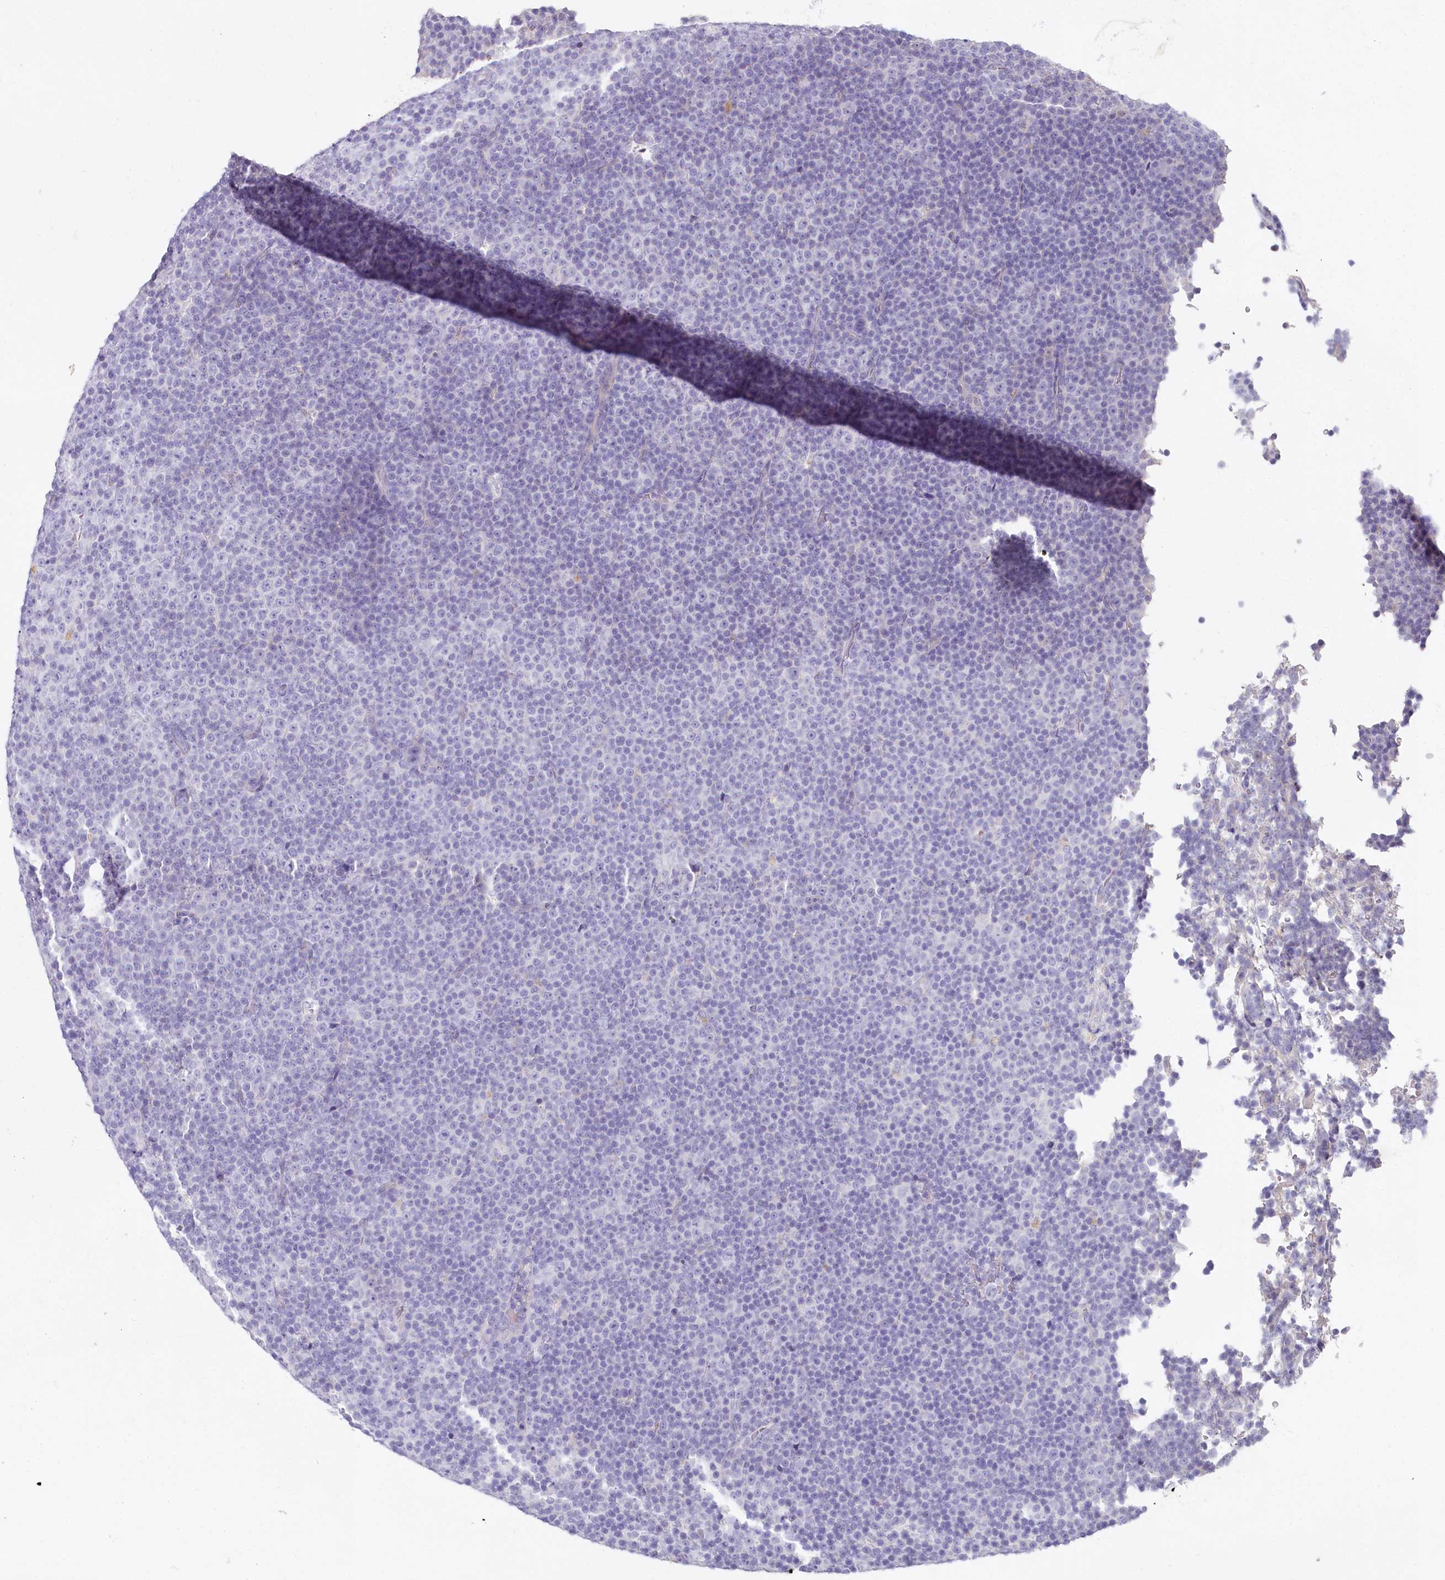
{"staining": {"intensity": "negative", "quantity": "none", "location": "none"}, "tissue": "lymphoma", "cell_type": "Tumor cells", "image_type": "cancer", "snomed": [{"axis": "morphology", "description": "Malignant lymphoma, non-Hodgkin's type, Low grade"}, {"axis": "topography", "description": "Lymph node"}], "caption": "Protein analysis of lymphoma displays no significant staining in tumor cells.", "gene": "HPD", "patient": {"sex": "female", "age": 67}}